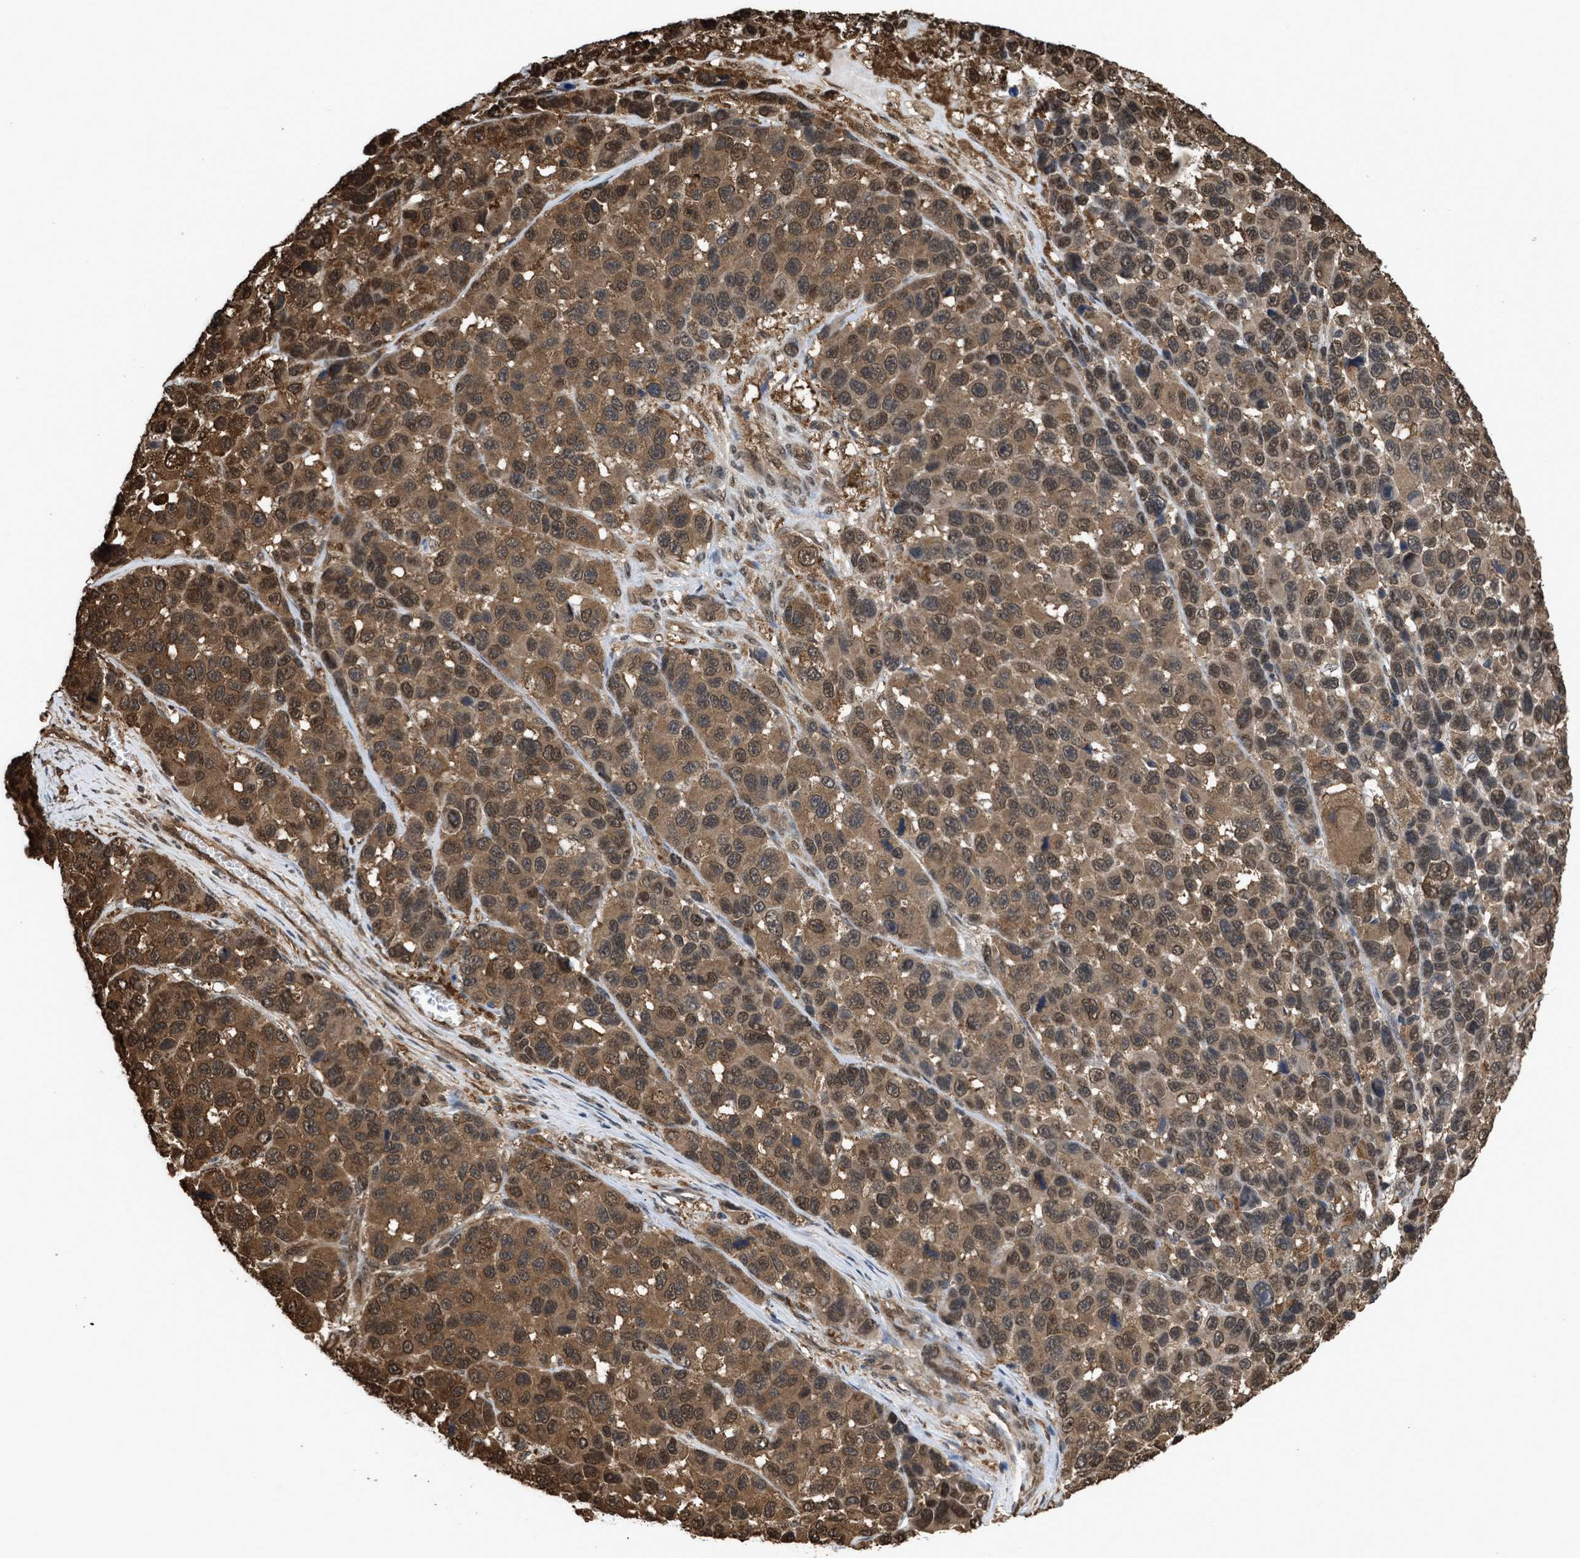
{"staining": {"intensity": "moderate", "quantity": ">75%", "location": "cytoplasmic/membranous,nuclear"}, "tissue": "melanoma", "cell_type": "Tumor cells", "image_type": "cancer", "snomed": [{"axis": "morphology", "description": "Malignant melanoma, NOS"}, {"axis": "topography", "description": "Skin"}], "caption": "Immunohistochemical staining of melanoma exhibits moderate cytoplasmic/membranous and nuclear protein staining in about >75% of tumor cells.", "gene": "YWHAG", "patient": {"sex": "male", "age": 53}}